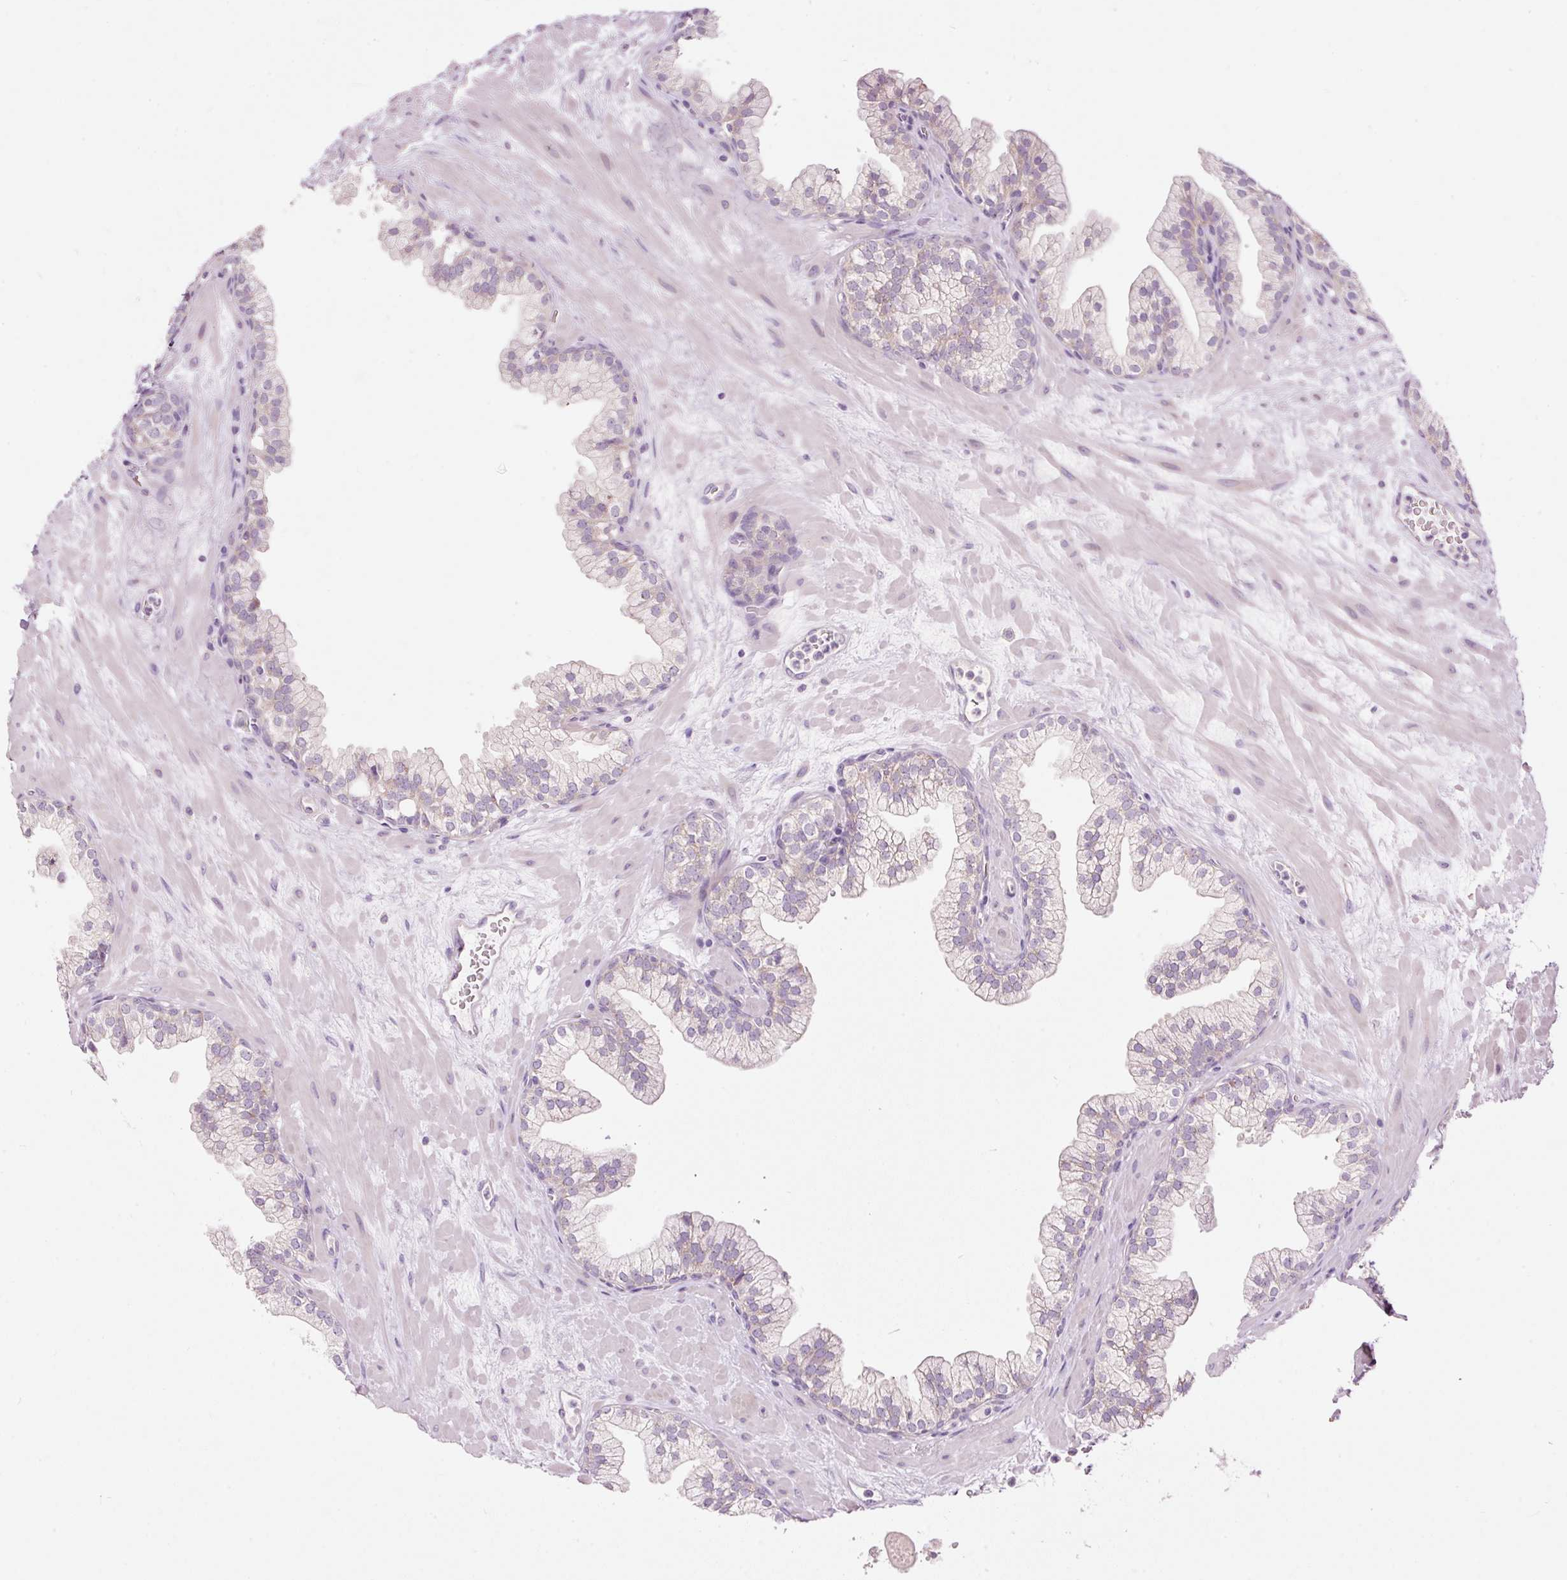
{"staining": {"intensity": "weak", "quantity": "25%-75%", "location": "cytoplasmic/membranous"}, "tissue": "prostate", "cell_type": "Glandular cells", "image_type": "normal", "snomed": [{"axis": "morphology", "description": "Normal tissue, NOS"}, {"axis": "topography", "description": "Prostate"}, {"axis": "topography", "description": "Peripheral nerve tissue"}], "caption": "There is low levels of weak cytoplasmic/membranous positivity in glandular cells of normal prostate, as demonstrated by immunohistochemical staining (brown color).", "gene": "RSPO2", "patient": {"sex": "male", "age": 61}}